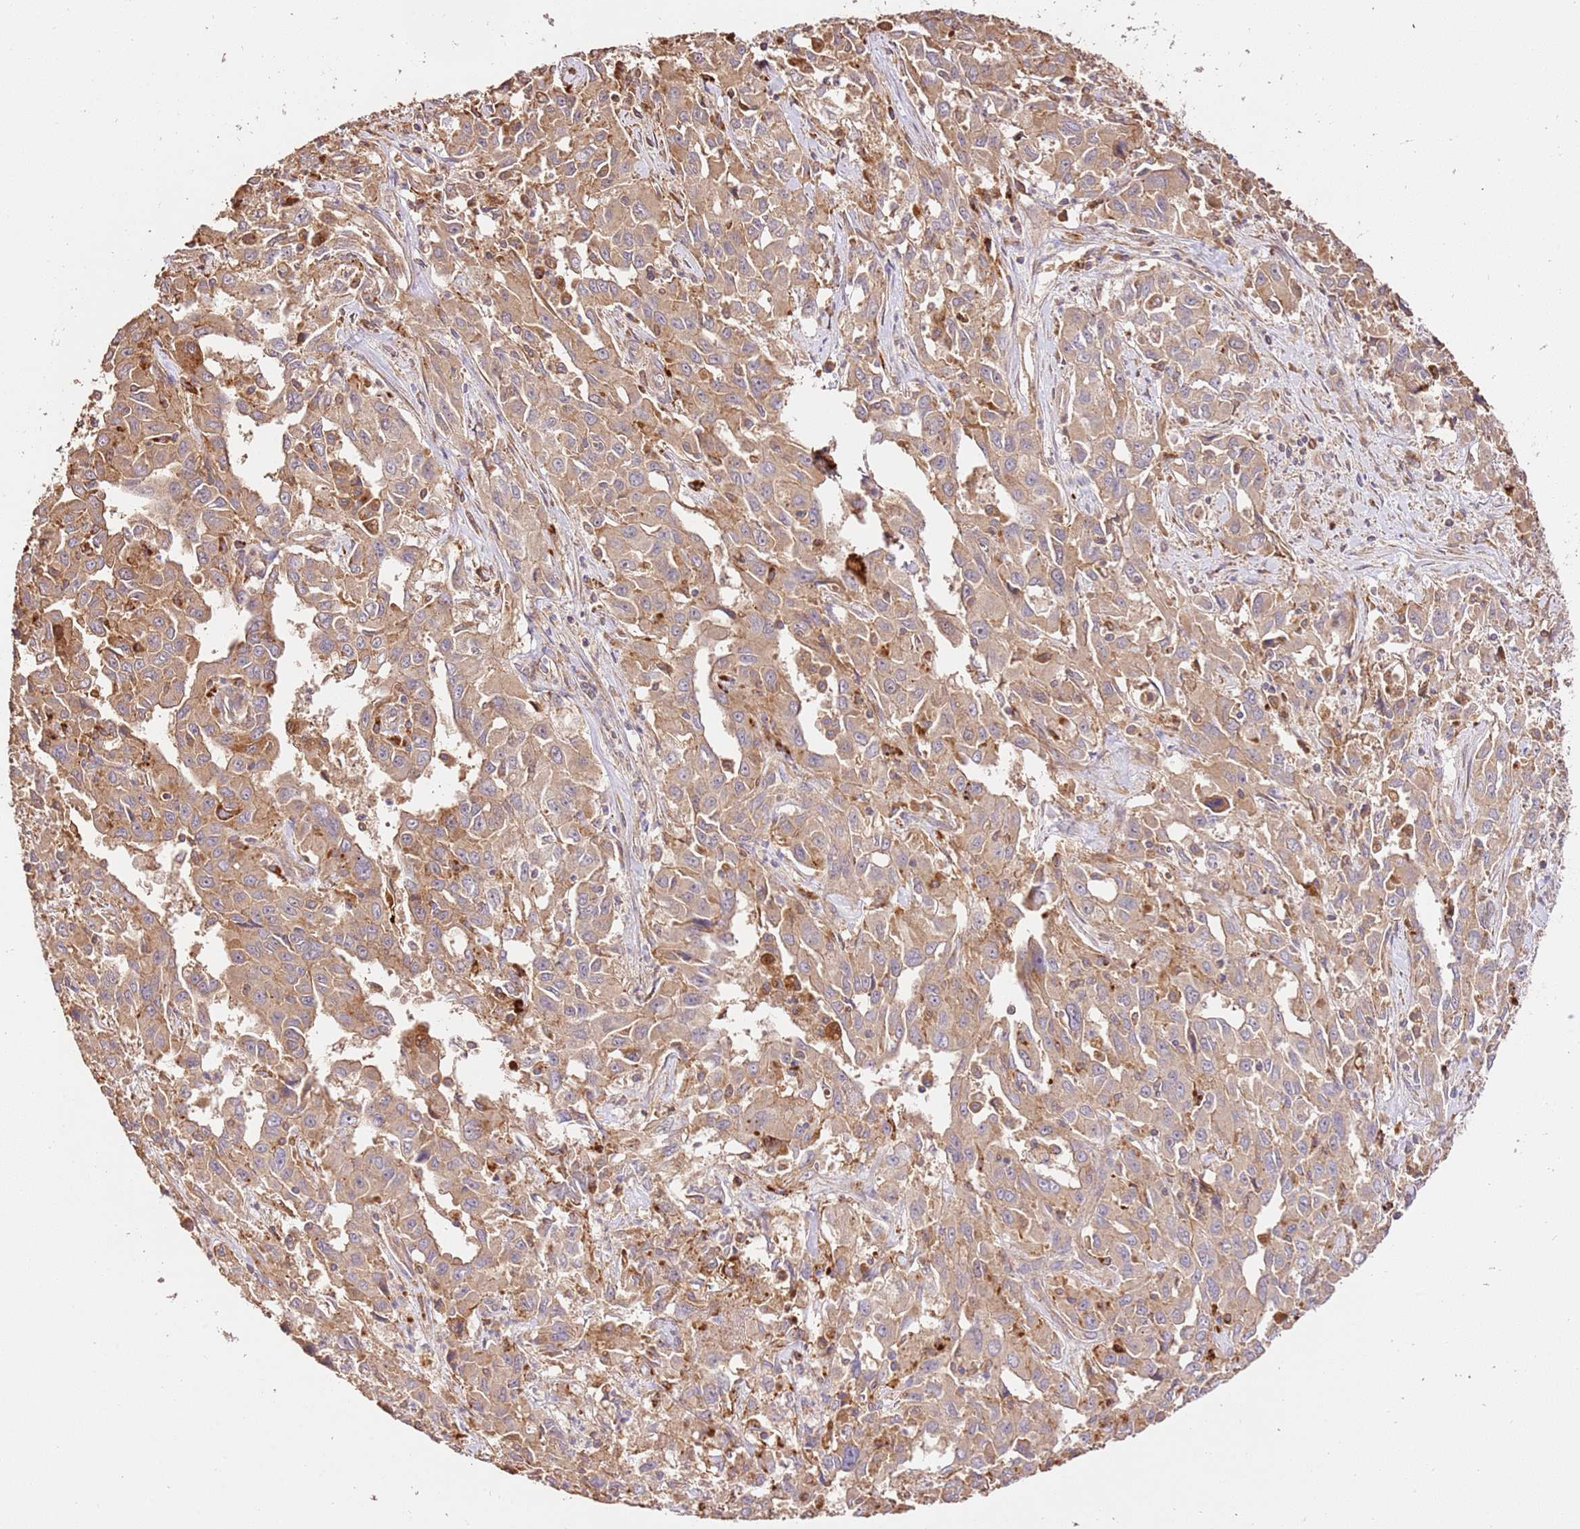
{"staining": {"intensity": "moderate", "quantity": ">75%", "location": "cytoplasmic/membranous"}, "tissue": "liver cancer", "cell_type": "Tumor cells", "image_type": "cancer", "snomed": [{"axis": "morphology", "description": "Carcinoma, Hepatocellular, NOS"}, {"axis": "topography", "description": "Liver"}], "caption": "High-magnification brightfield microscopy of liver cancer (hepatocellular carcinoma) stained with DAB (brown) and counterstained with hematoxylin (blue). tumor cells exhibit moderate cytoplasmic/membranous positivity is seen in about>75% of cells.", "gene": "CEP55", "patient": {"sex": "male", "age": 63}}